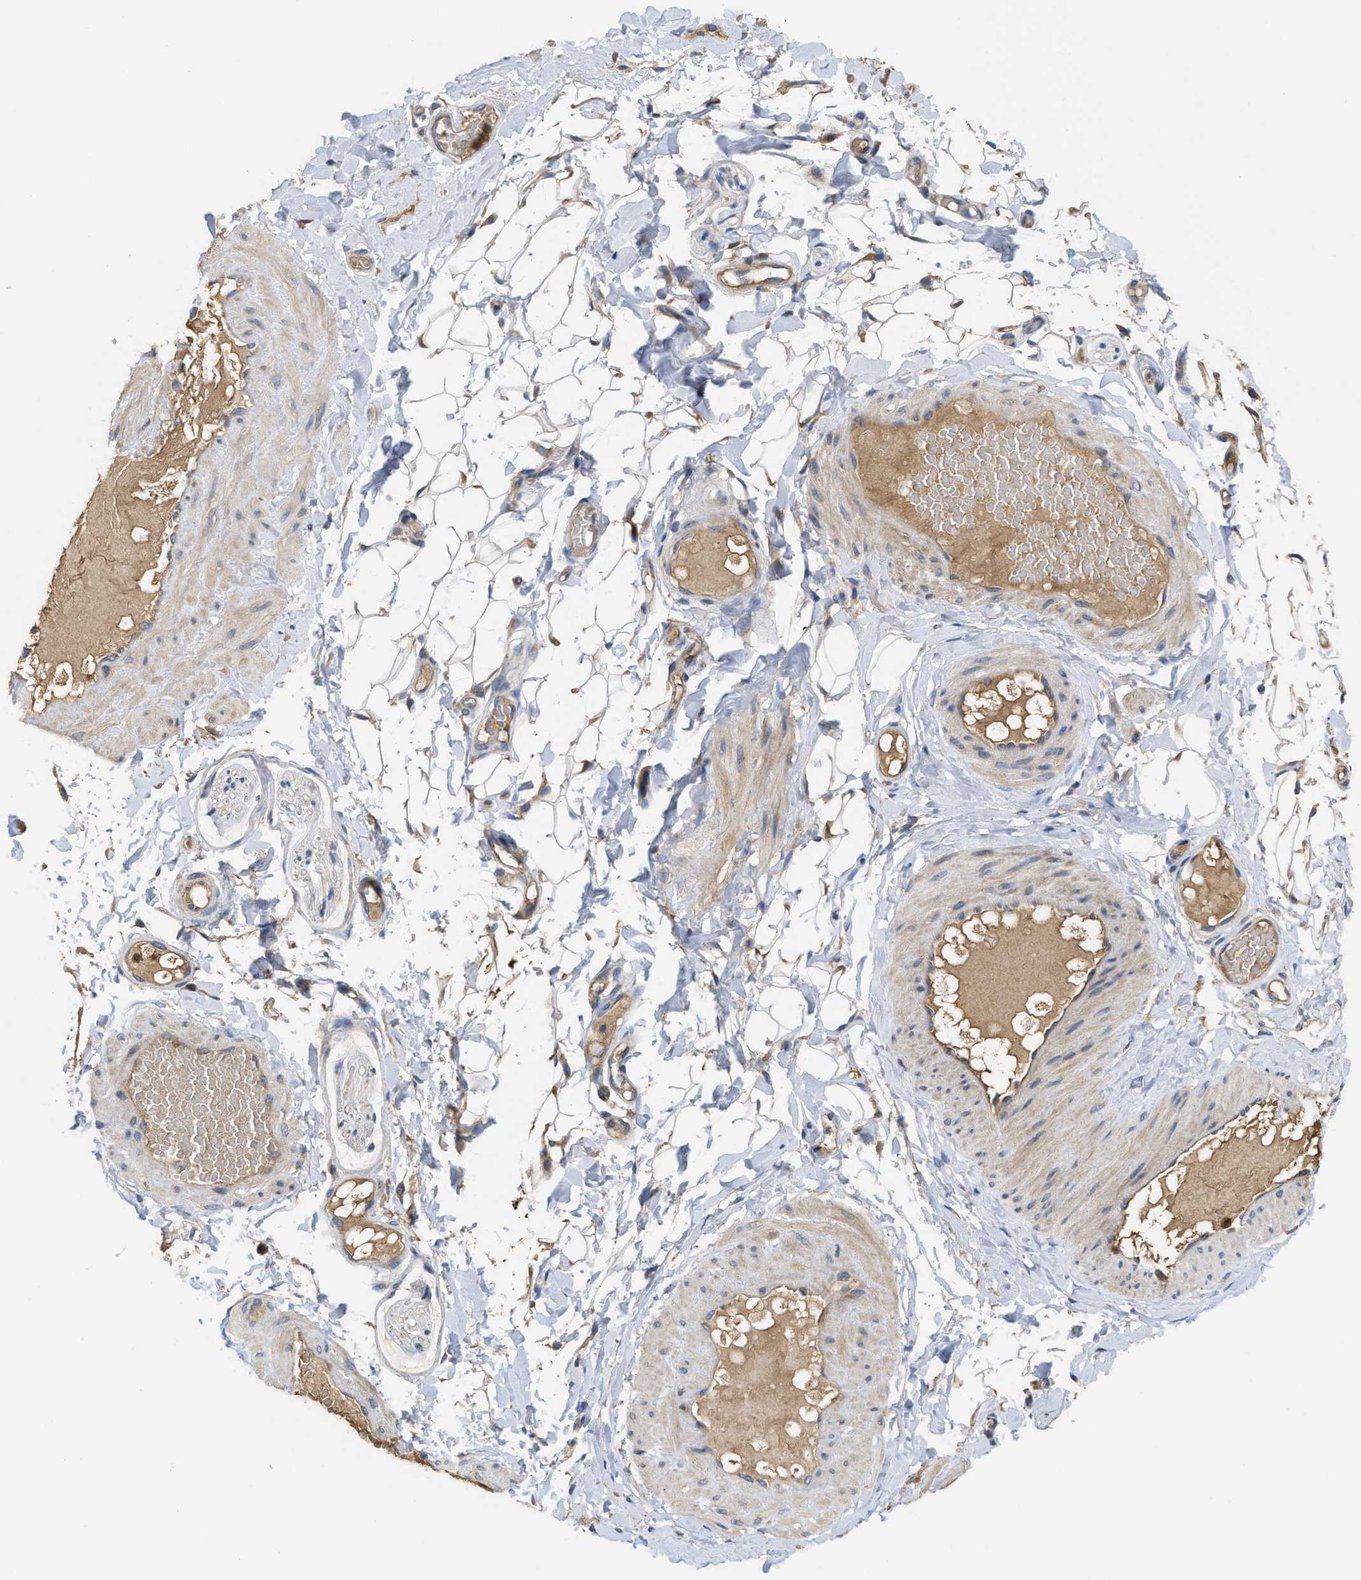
{"staining": {"intensity": "moderate", "quantity": ">75%", "location": "cytoplasmic/membranous"}, "tissue": "adipose tissue", "cell_type": "Adipocytes", "image_type": "normal", "snomed": [{"axis": "morphology", "description": "Normal tissue, NOS"}, {"axis": "topography", "description": "Adipose tissue"}, {"axis": "topography", "description": "Vascular tissue"}, {"axis": "topography", "description": "Peripheral nerve tissue"}], "caption": "Protein expression analysis of normal human adipose tissue reveals moderate cytoplasmic/membranous positivity in approximately >75% of adipocytes. The staining was performed using DAB (3,3'-diaminobenzidine), with brown indicating positive protein expression. Nuclei are stained blue with hematoxylin.", "gene": "RNF216", "patient": {"sex": "male", "age": 25}}